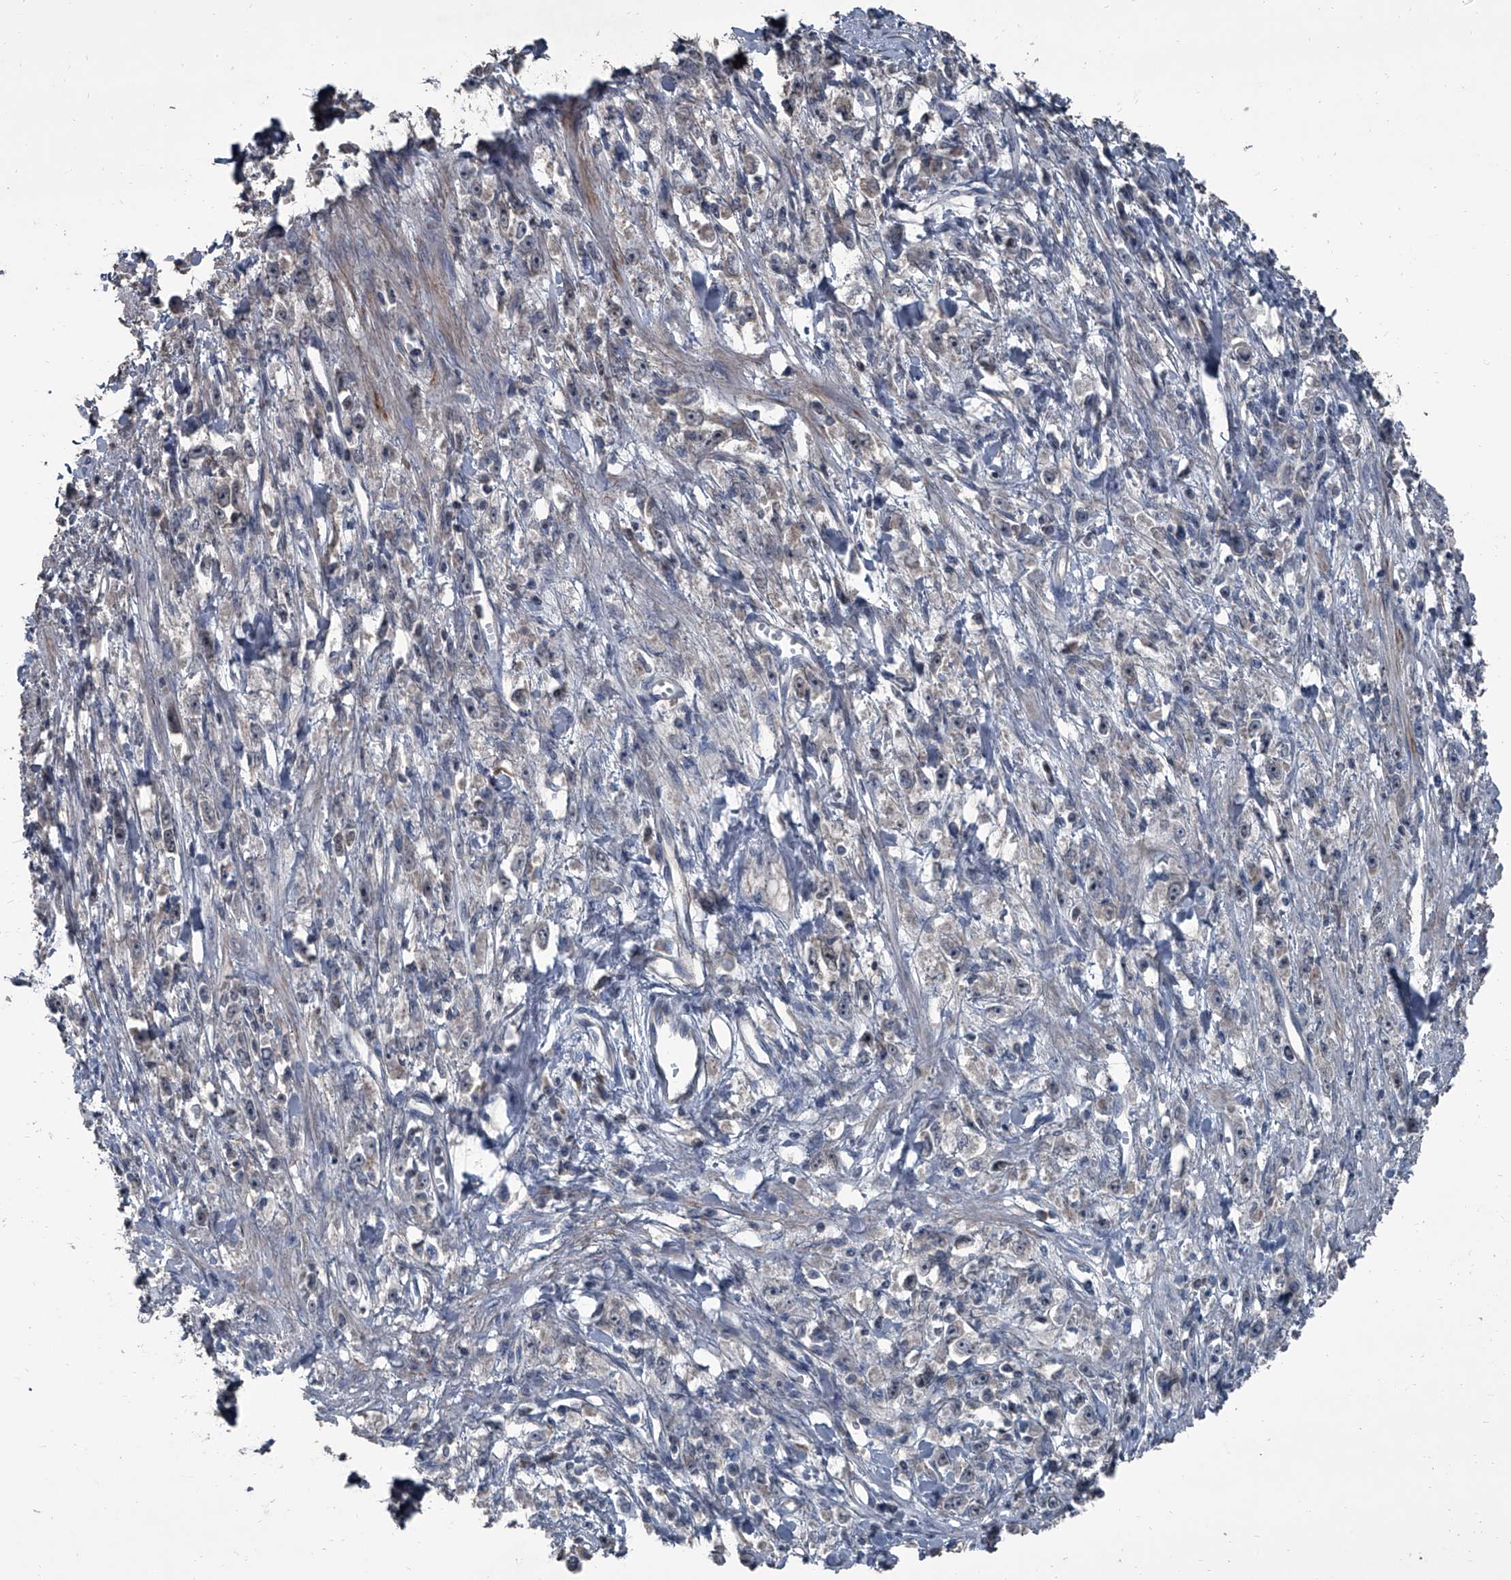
{"staining": {"intensity": "weak", "quantity": "25%-75%", "location": "cytoplasmic/membranous"}, "tissue": "stomach cancer", "cell_type": "Tumor cells", "image_type": "cancer", "snomed": [{"axis": "morphology", "description": "Adenocarcinoma, NOS"}, {"axis": "topography", "description": "Stomach"}], "caption": "The image displays a brown stain indicating the presence of a protein in the cytoplasmic/membranous of tumor cells in adenocarcinoma (stomach). (IHC, brightfield microscopy, high magnification).", "gene": "OARD1", "patient": {"sex": "female", "age": 59}}